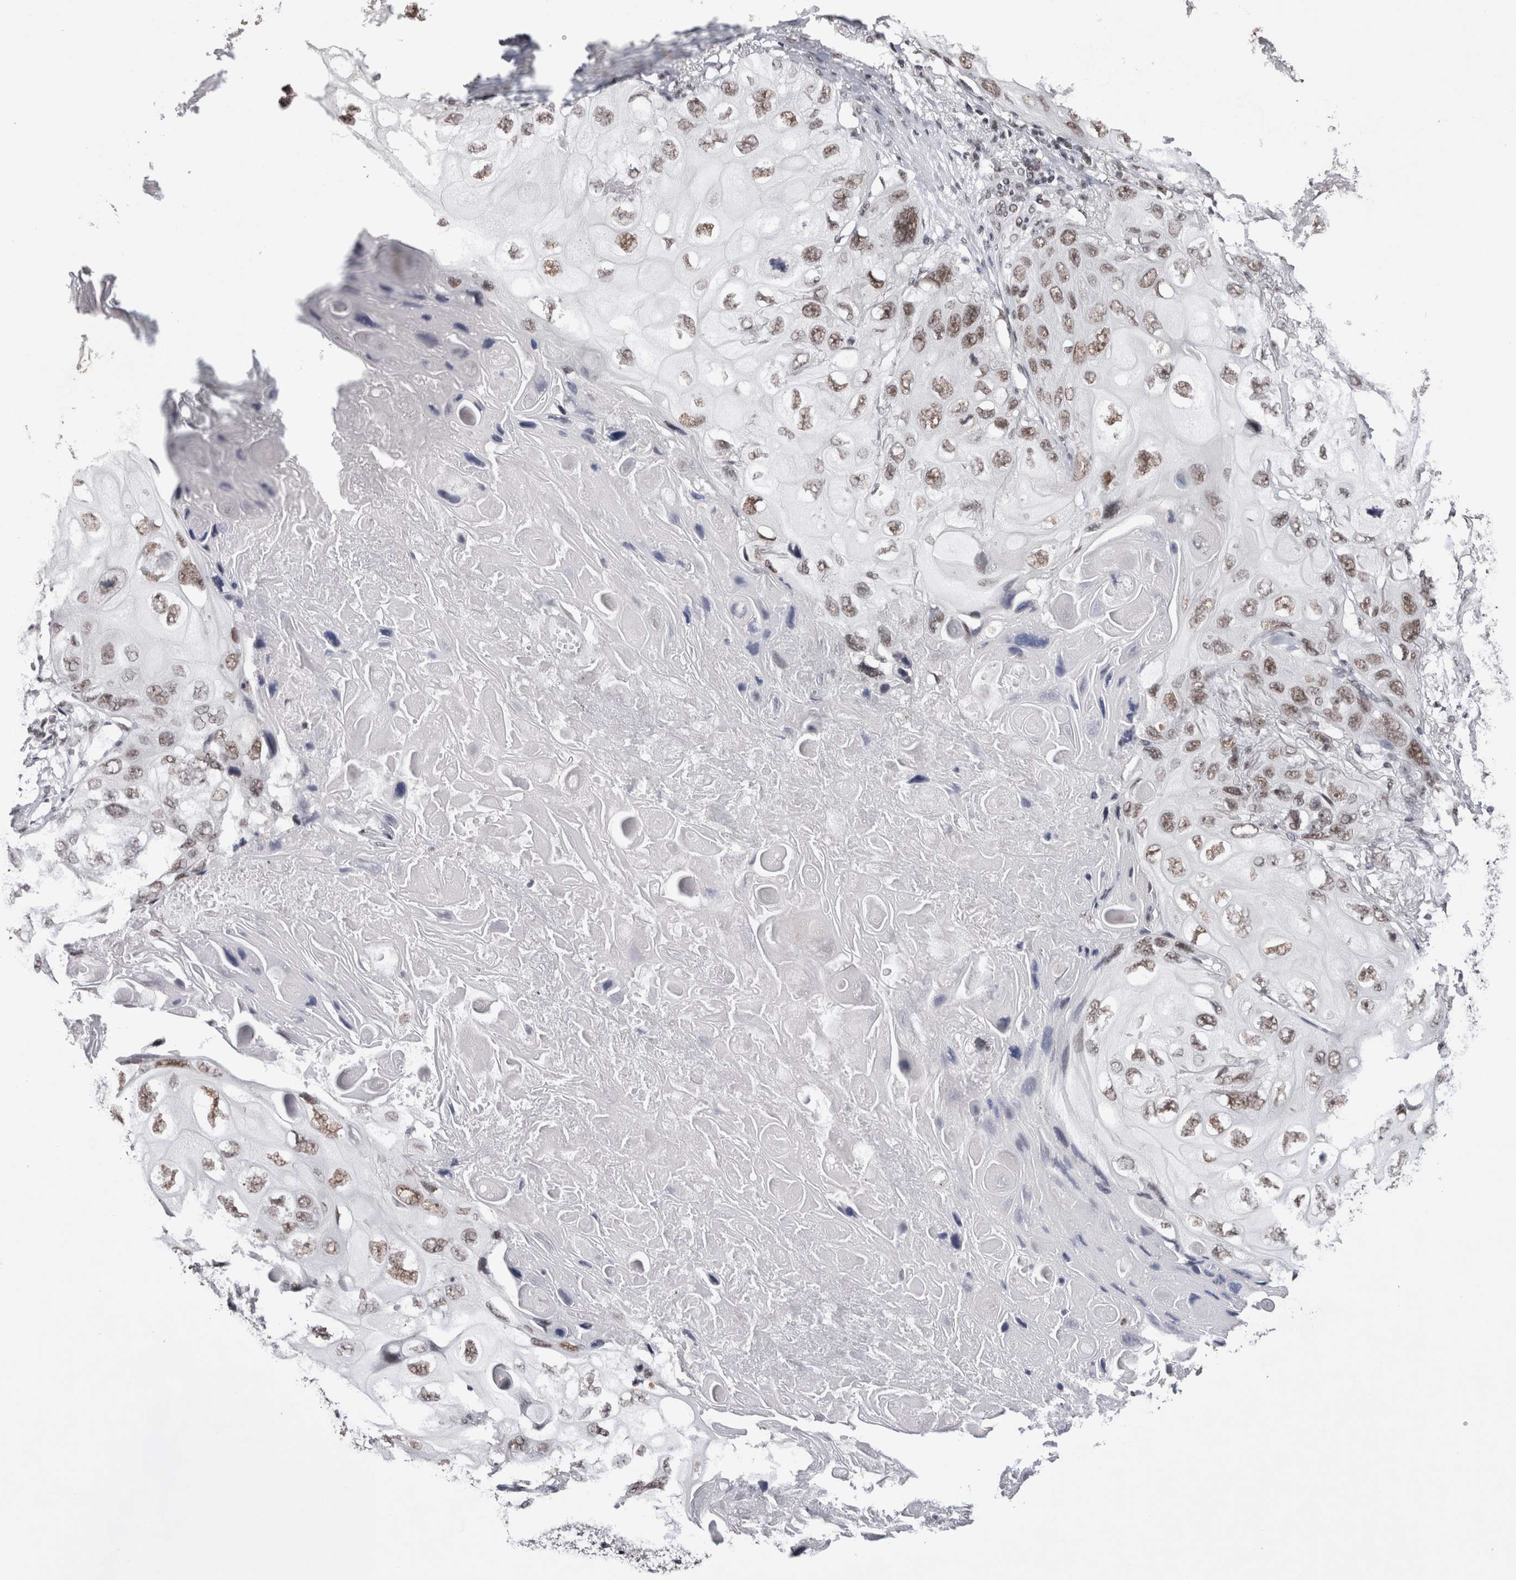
{"staining": {"intensity": "moderate", "quantity": ">75%", "location": "nuclear"}, "tissue": "lung cancer", "cell_type": "Tumor cells", "image_type": "cancer", "snomed": [{"axis": "morphology", "description": "Squamous cell carcinoma, NOS"}, {"axis": "topography", "description": "Lung"}], "caption": "A medium amount of moderate nuclear positivity is appreciated in approximately >75% of tumor cells in squamous cell carcinoma (lung) tissue.", "gene": "SMC1A", "patient": {"sex": "female", "age": 73}}